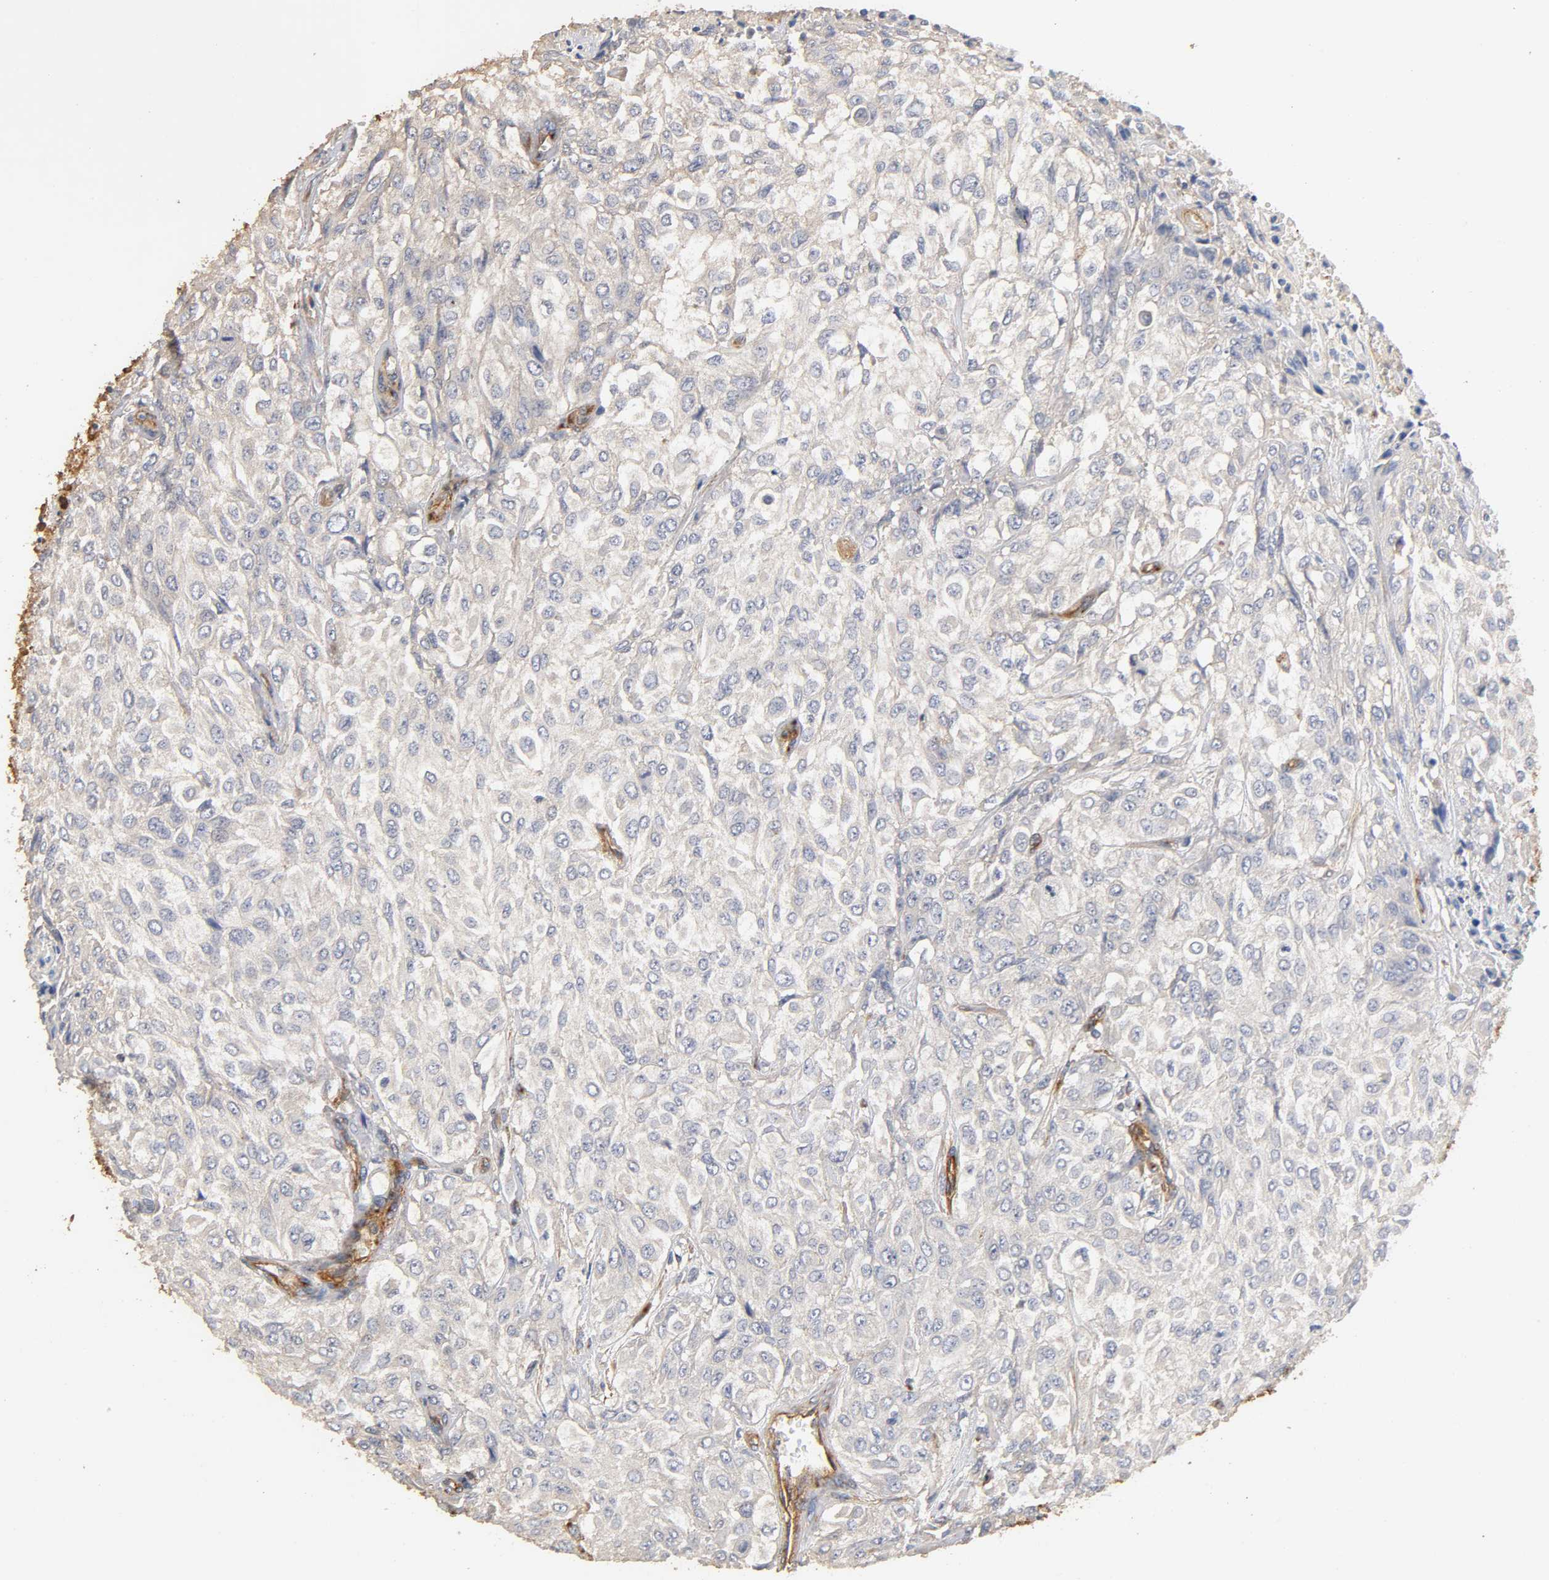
{"staining": {"intensity": "negative", "quantity": "none", "location": "none"}, "tissue": "urothelial cancer", "cell_type": "Tumor cells", "image_type": "cancer", "snomed": [{"axis": "morphology", "description": "Urothelial carcinoma, High grade"}, {"axis": "topography", "description": "Urinary bladder"}], "caption": "Tumor cells are negative for protein expression in human urothelial cancer.", "gene": "IFITM3", "patient": {"sex": "male", "age": 57}}